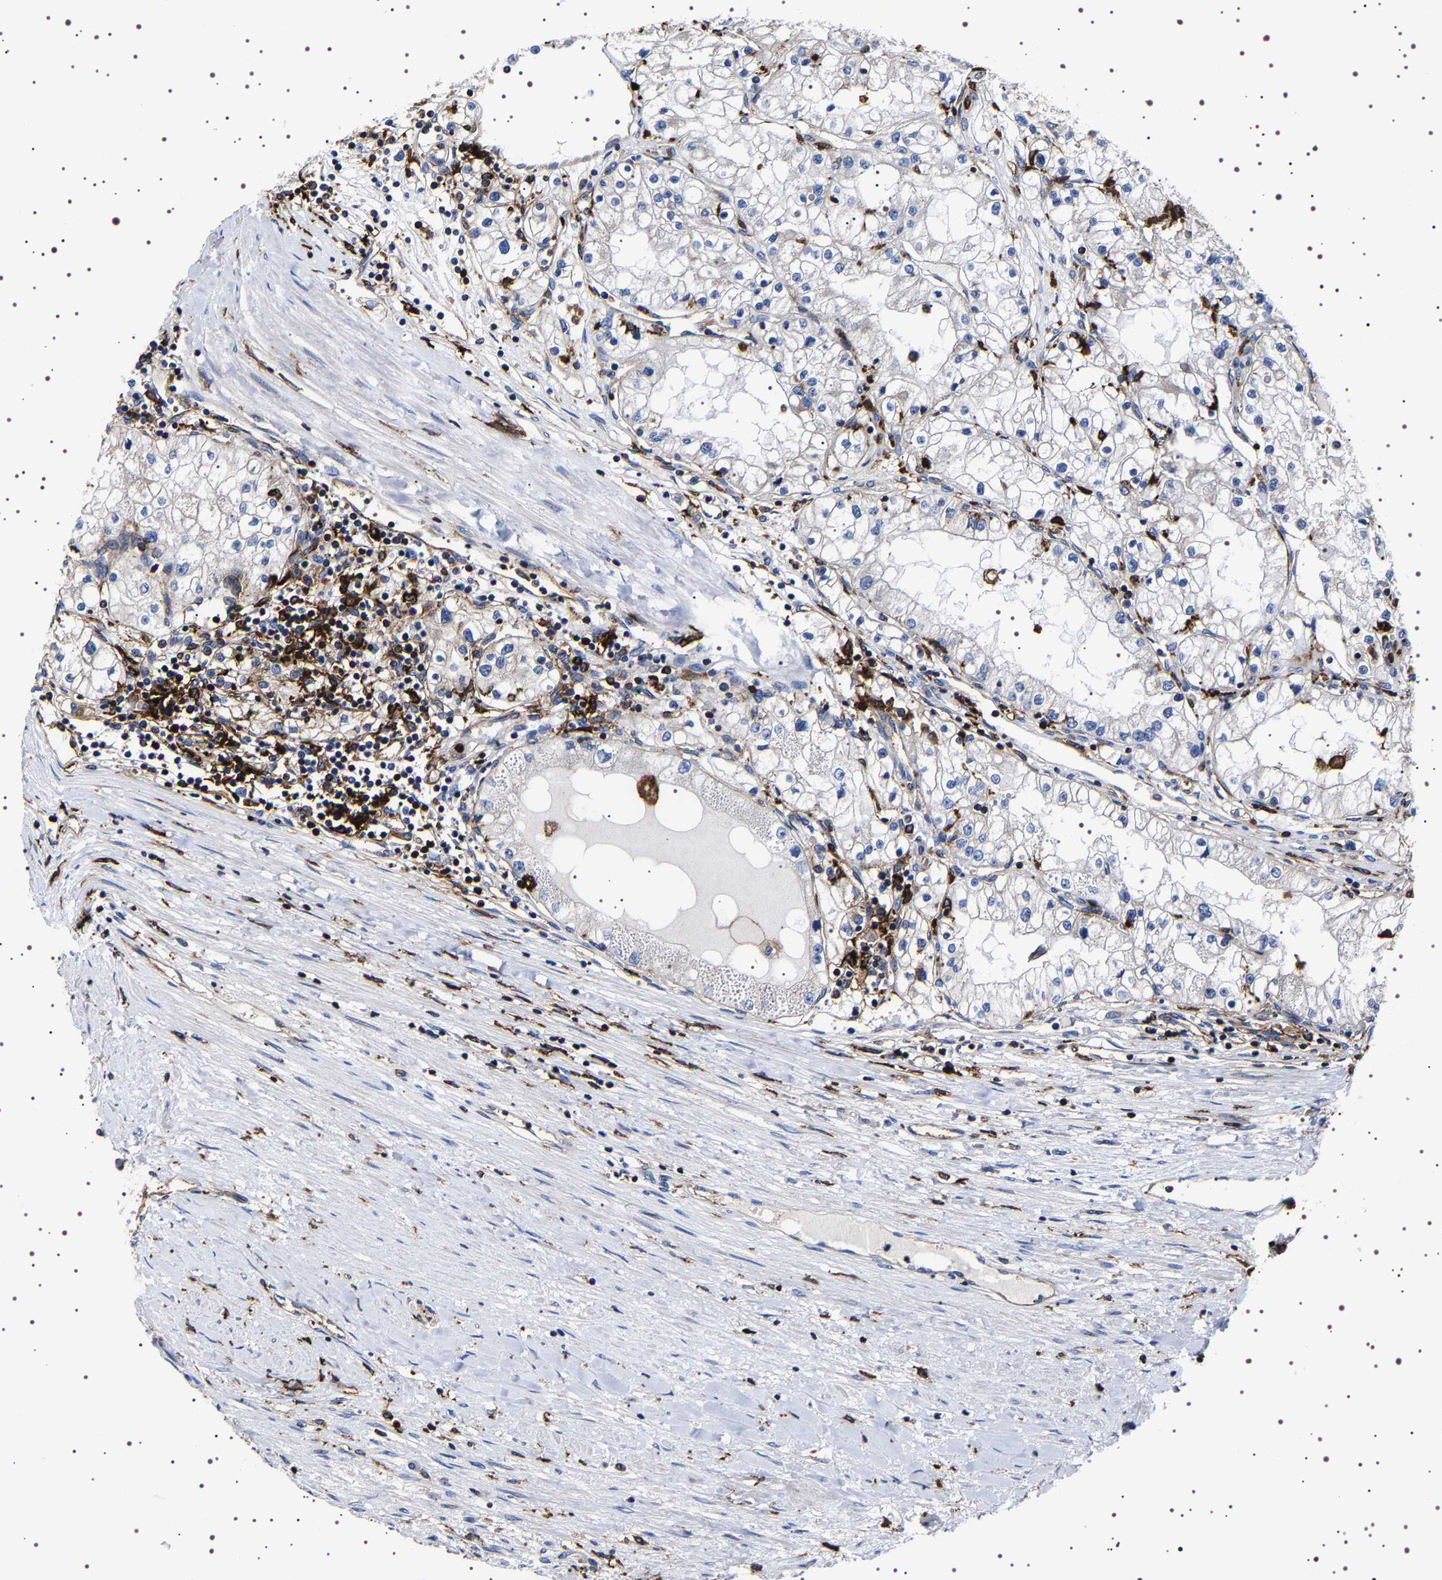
{"staining": {"intensity": "negative", "quantity": "none", "location": "none"}, "tissue": "renal cancer", "cell_type": "Tumor cells", "image_type": "cancer", "snomed": [{"axis": "morphology", "description": "Adenocarcinoma, NOS"}, {"axis": "topography", "description": "Kidney"}], "caption": "An IHC histopathology image of renal cancer (adenocarcinoma) is shown. There is no staining in tumor cells of renal cancer (adenocarcinoma).", "gene": "DARS1", "patient": {"sex": "male", "age": 68}}